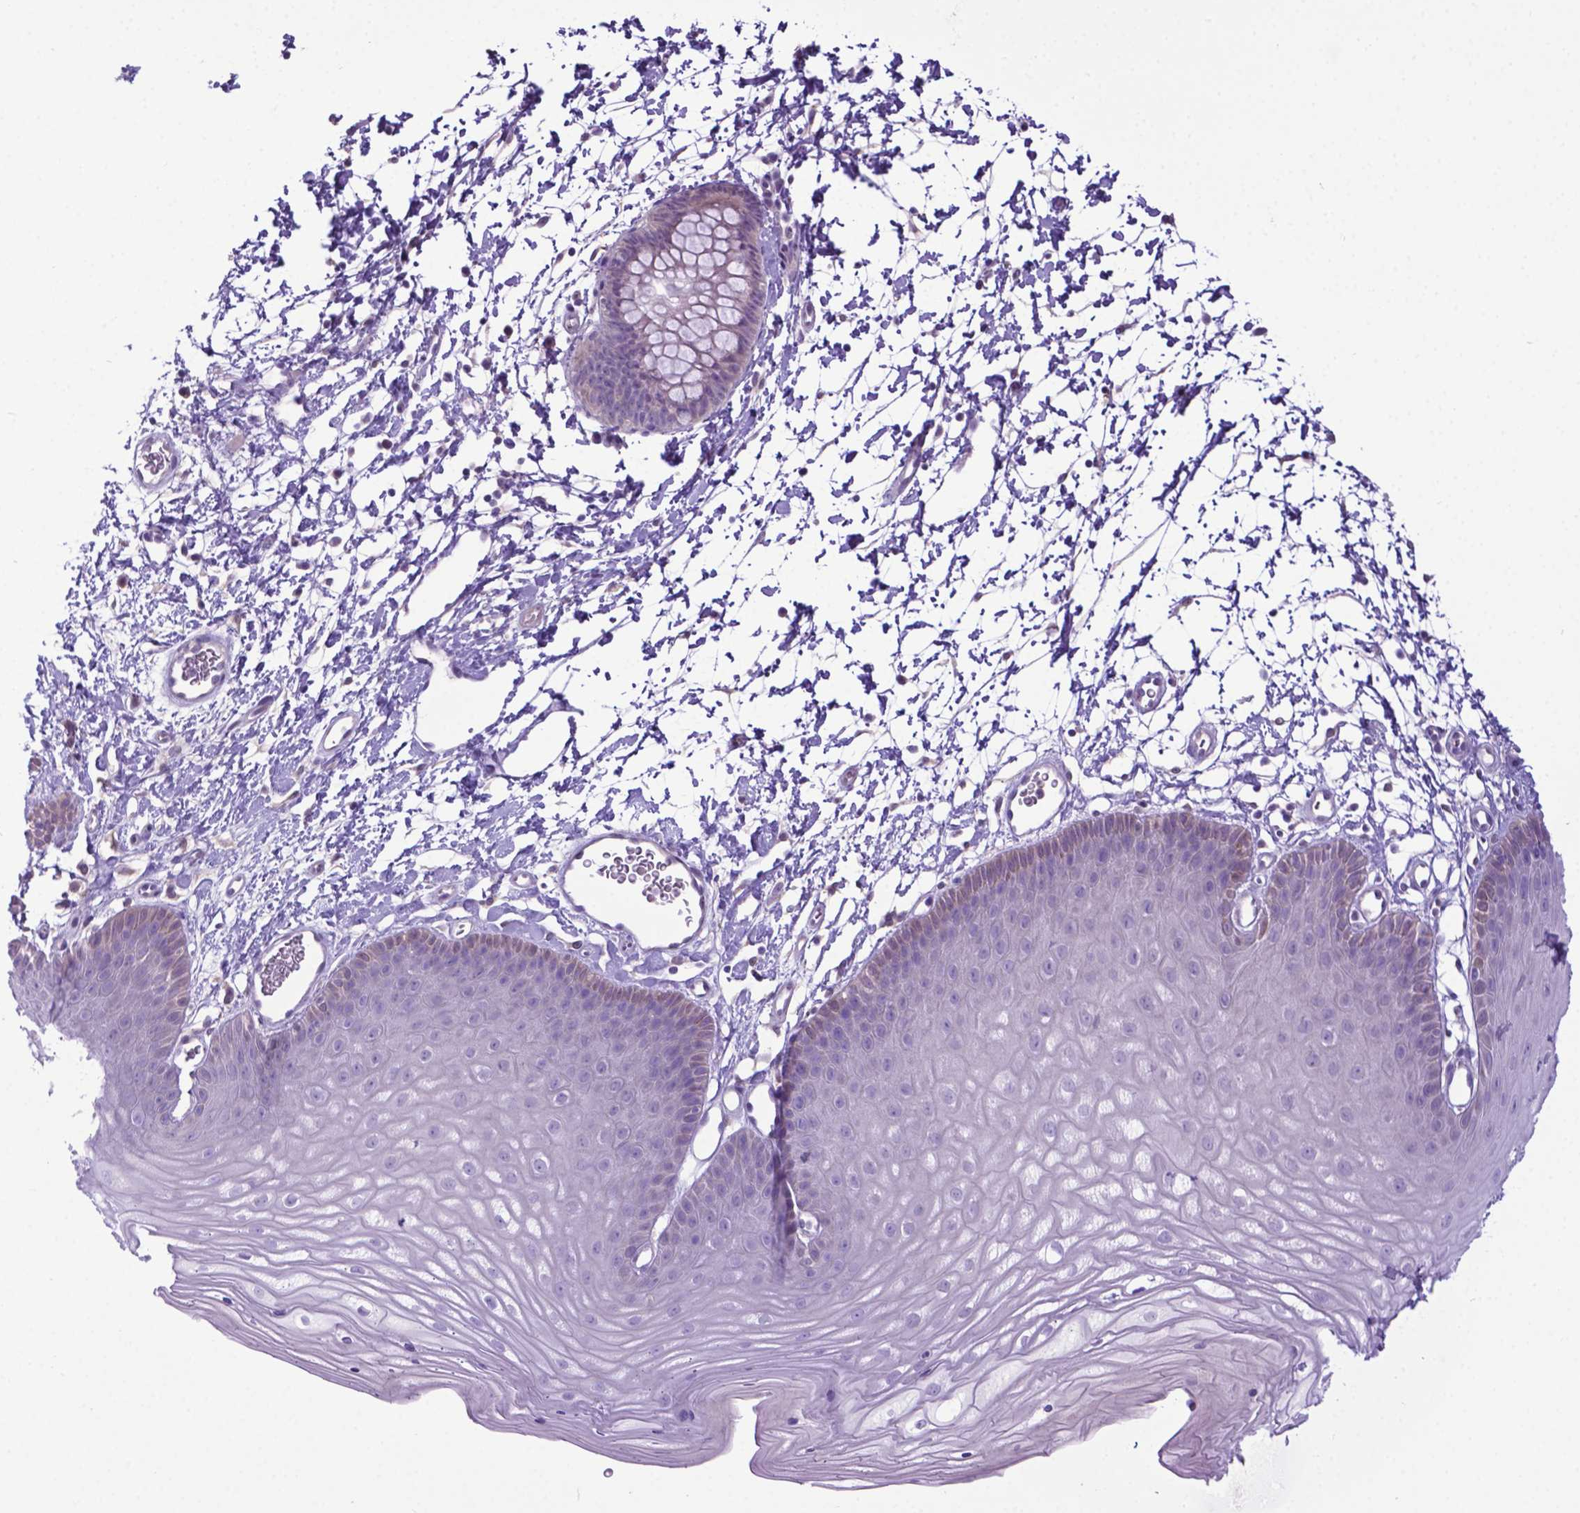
{"staining": {"intensity": "negative", "quantity": "none", "location": "none"}, "tissue": "skin", "cell_type": "Epidermal cells", "image_type": "normal", "snomed": [{"axis": "morphology", "description": "Normal tissue, NOS"}, {"axis": "topography", "description": "Anal"}], "caption": "Human skin stained for a protein using IHC reveals no staining in epidermal cells.", "gene": "ADRA2B", "patient": {"sex": "male", "age": 53}}